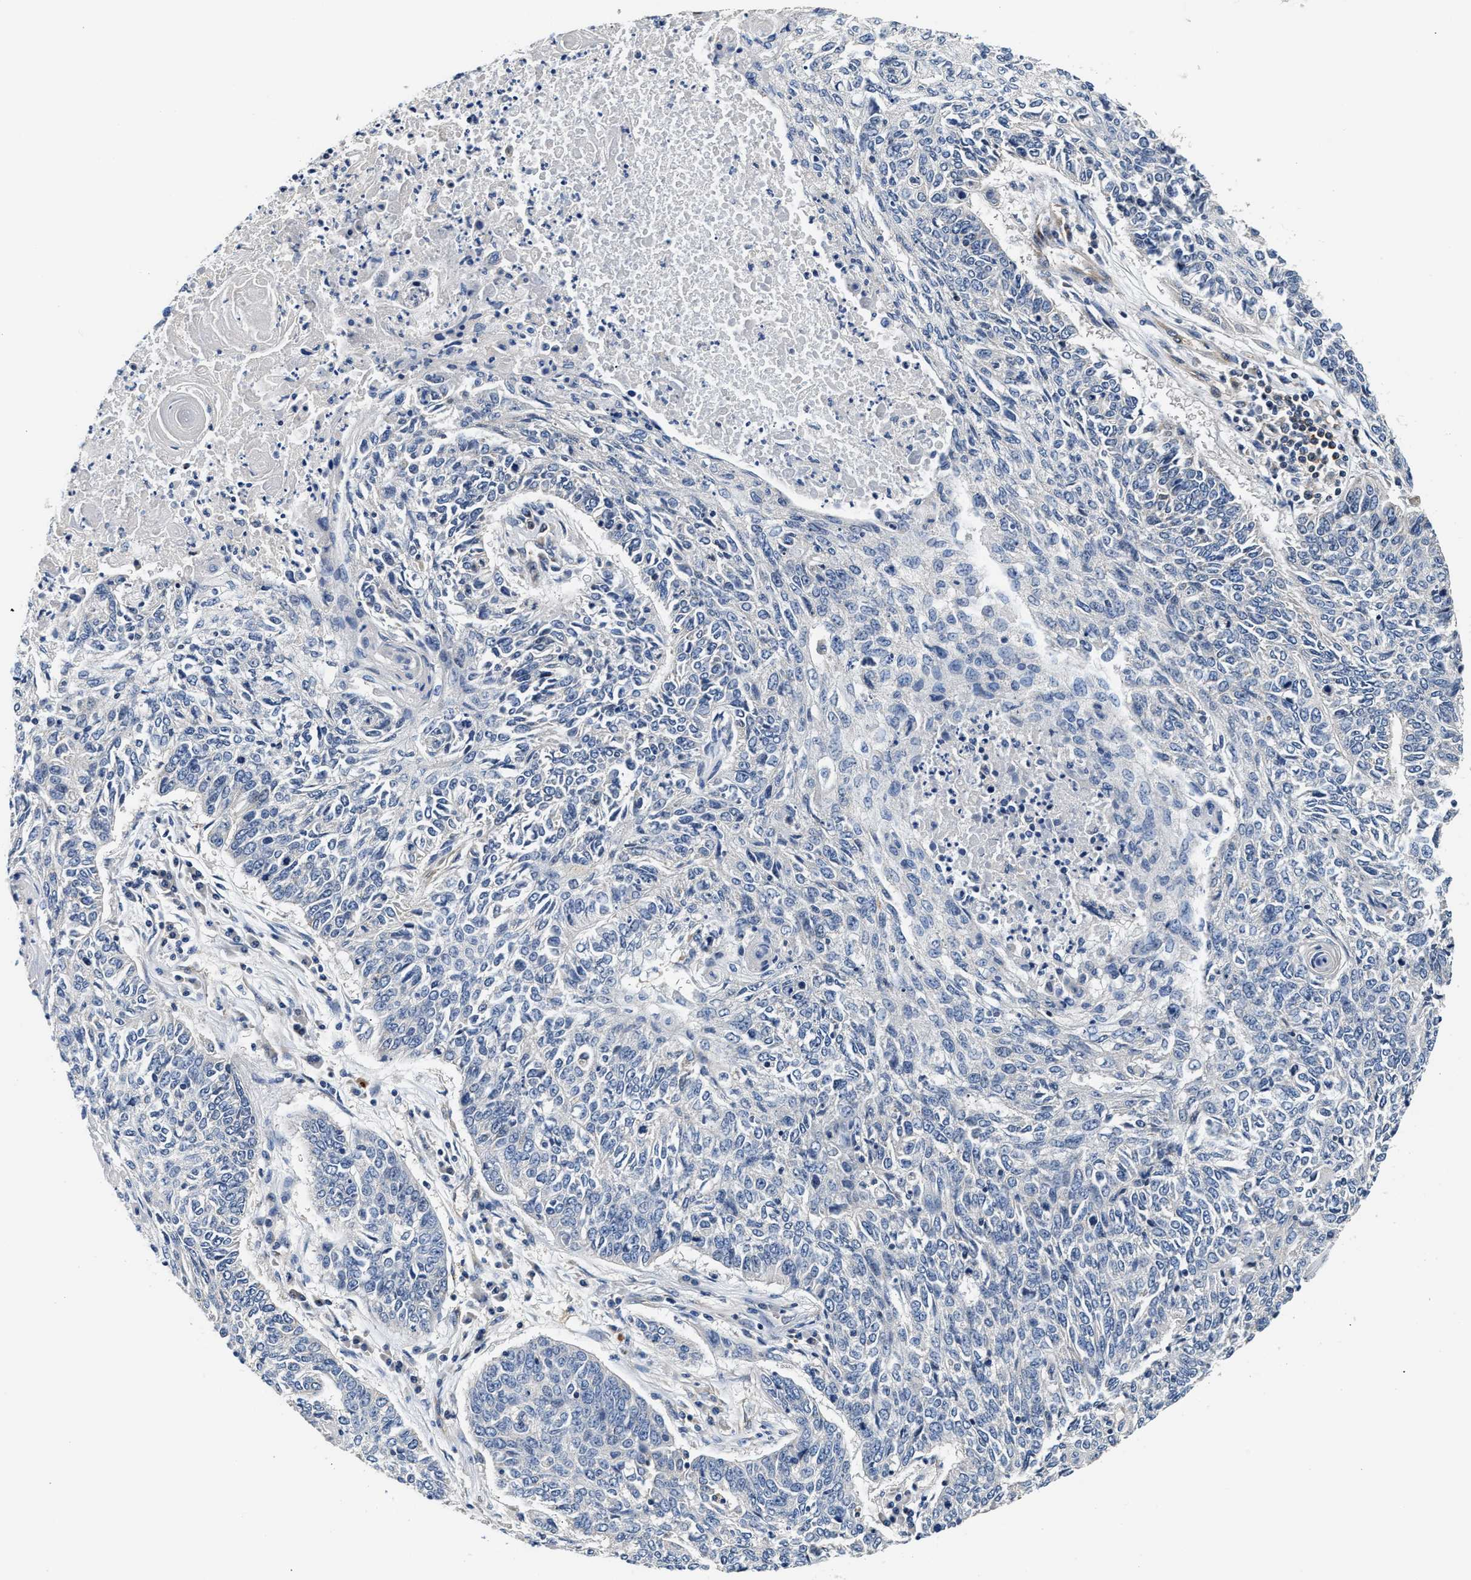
{"staining": {"intensity": "negative", "quantity": "none", "location": "none"}, "tissue": "lung cancer", "cell_type": "Tumor cells", "image_type": "cancer", "snomed": [{"axis": "morphology", "description": "Normal tissue, NOS"}, {"axis": "morphology", "description": "Squamous cell carcinoma, NOS"}, {"axis": "topography", "description": "Cartilage tissue"}, {"axis": "topography", "description": "Bronchus"}, {"axis": "topography", "description": "Lung"}], "caption": "The photomicrograph reveals no significant staining in tumor cells of lung squamous cell carcinoma. (Stains: DAB (3,3'-diaminobenzidine) IHC with hematoxylin counter stain, Microscopy: brightfield microscopy at high magnification).", "gene": "TEX2", "patient": {"sex": "female", "age": 49}}